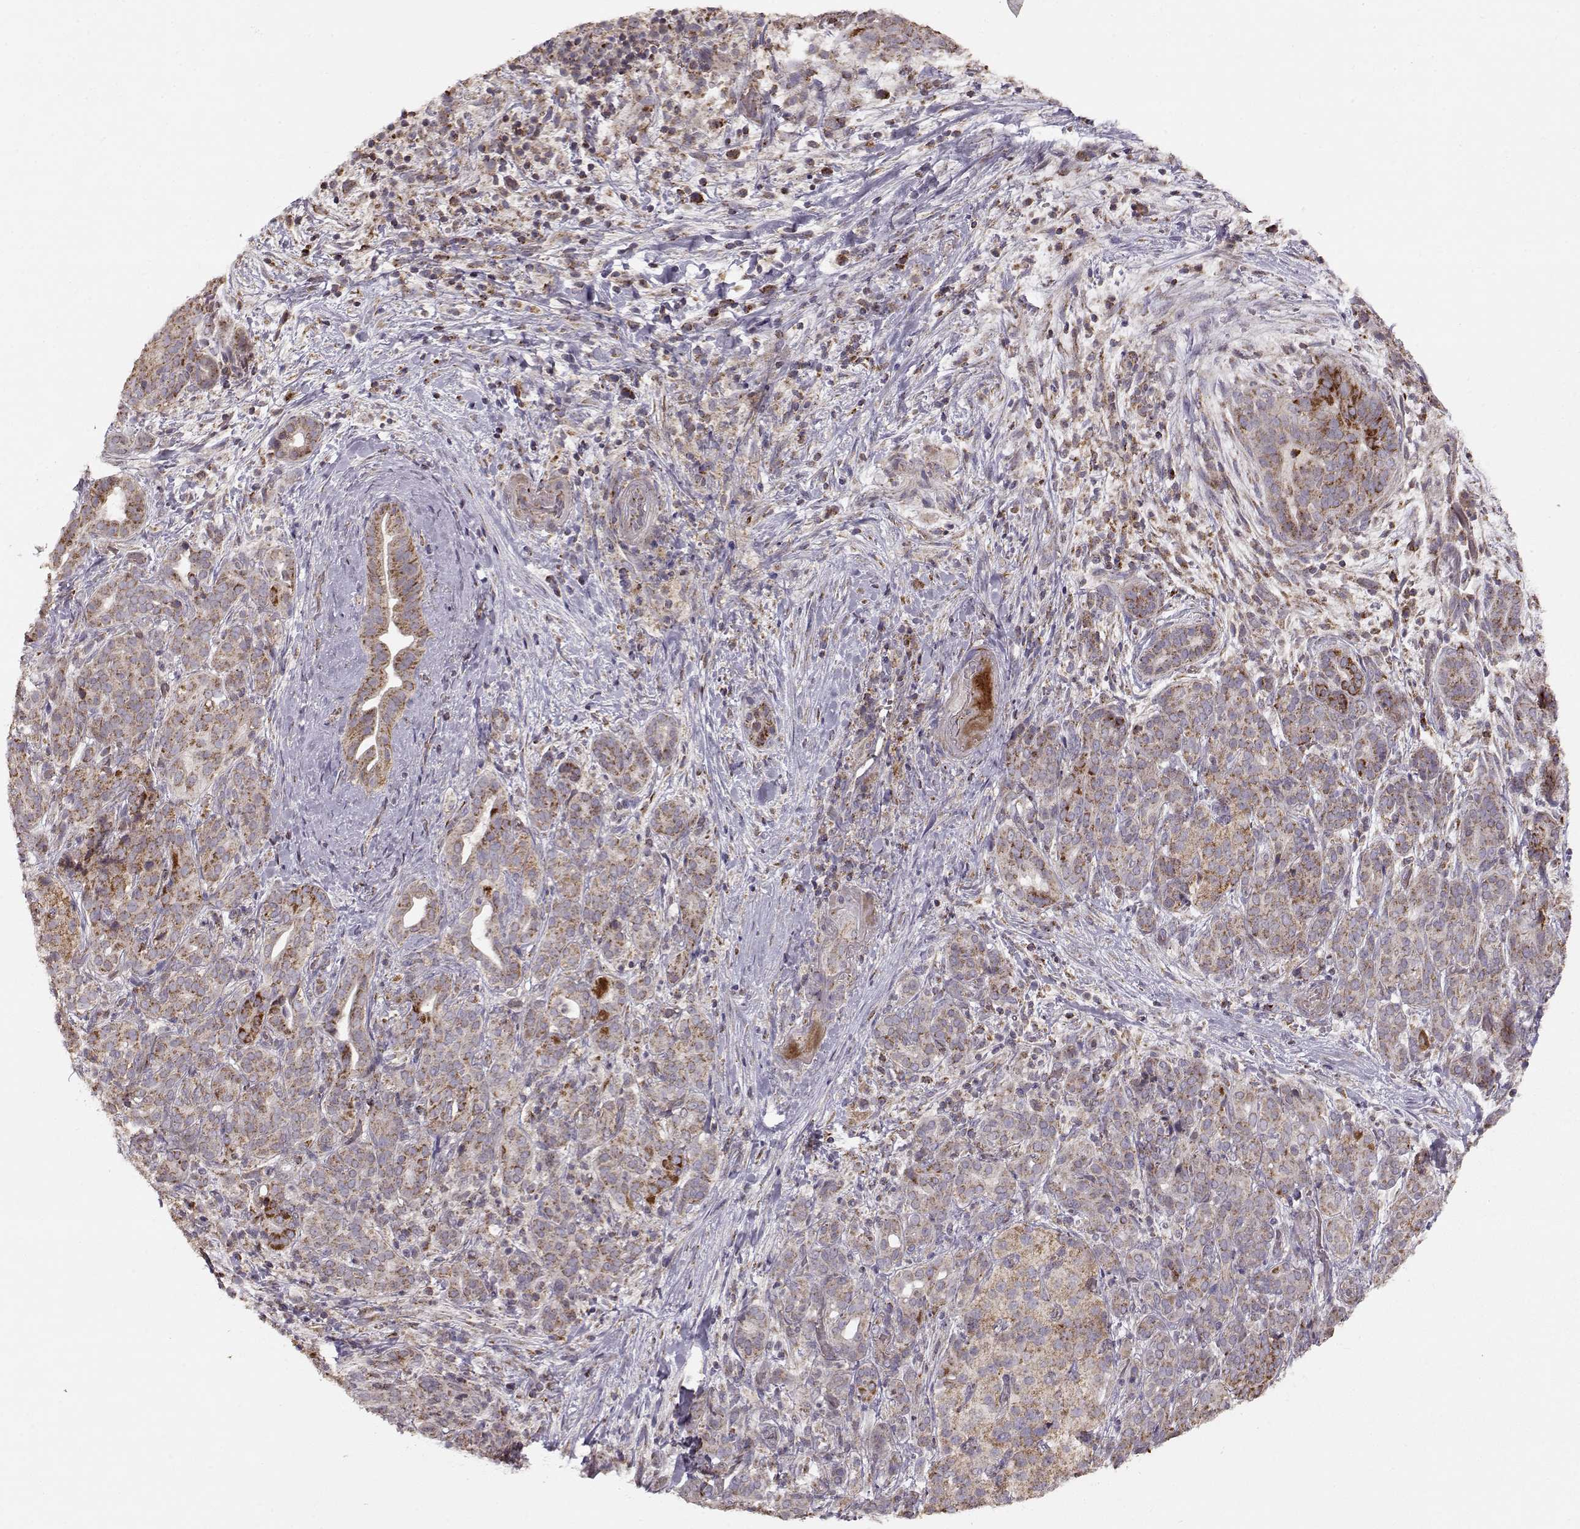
{"staining": {"intensity": "strong", "quantity": ">75%", "location": "cytoplasmic/membranous"}, "tissue": "pancreatic cancer", "cell_type": "Tumor cells", "image_type": "cancer", "snomed": [{"axis": "morphology", "description": "Adenocarcinoma, NOS"}, {"axis": "topography", "description": "Pancreas"}], "caption": "Brown immunohistochemical staining in pancreatic cancer (adenocarcinoma) shows strong cytoplasmic/membranous expression in approximately >75% of tumor cells. (Brightfield microscopy of DAB IHC at high magnification).", "gene": "CMTM3", "patient": {"sex": "male", "age": 44}}